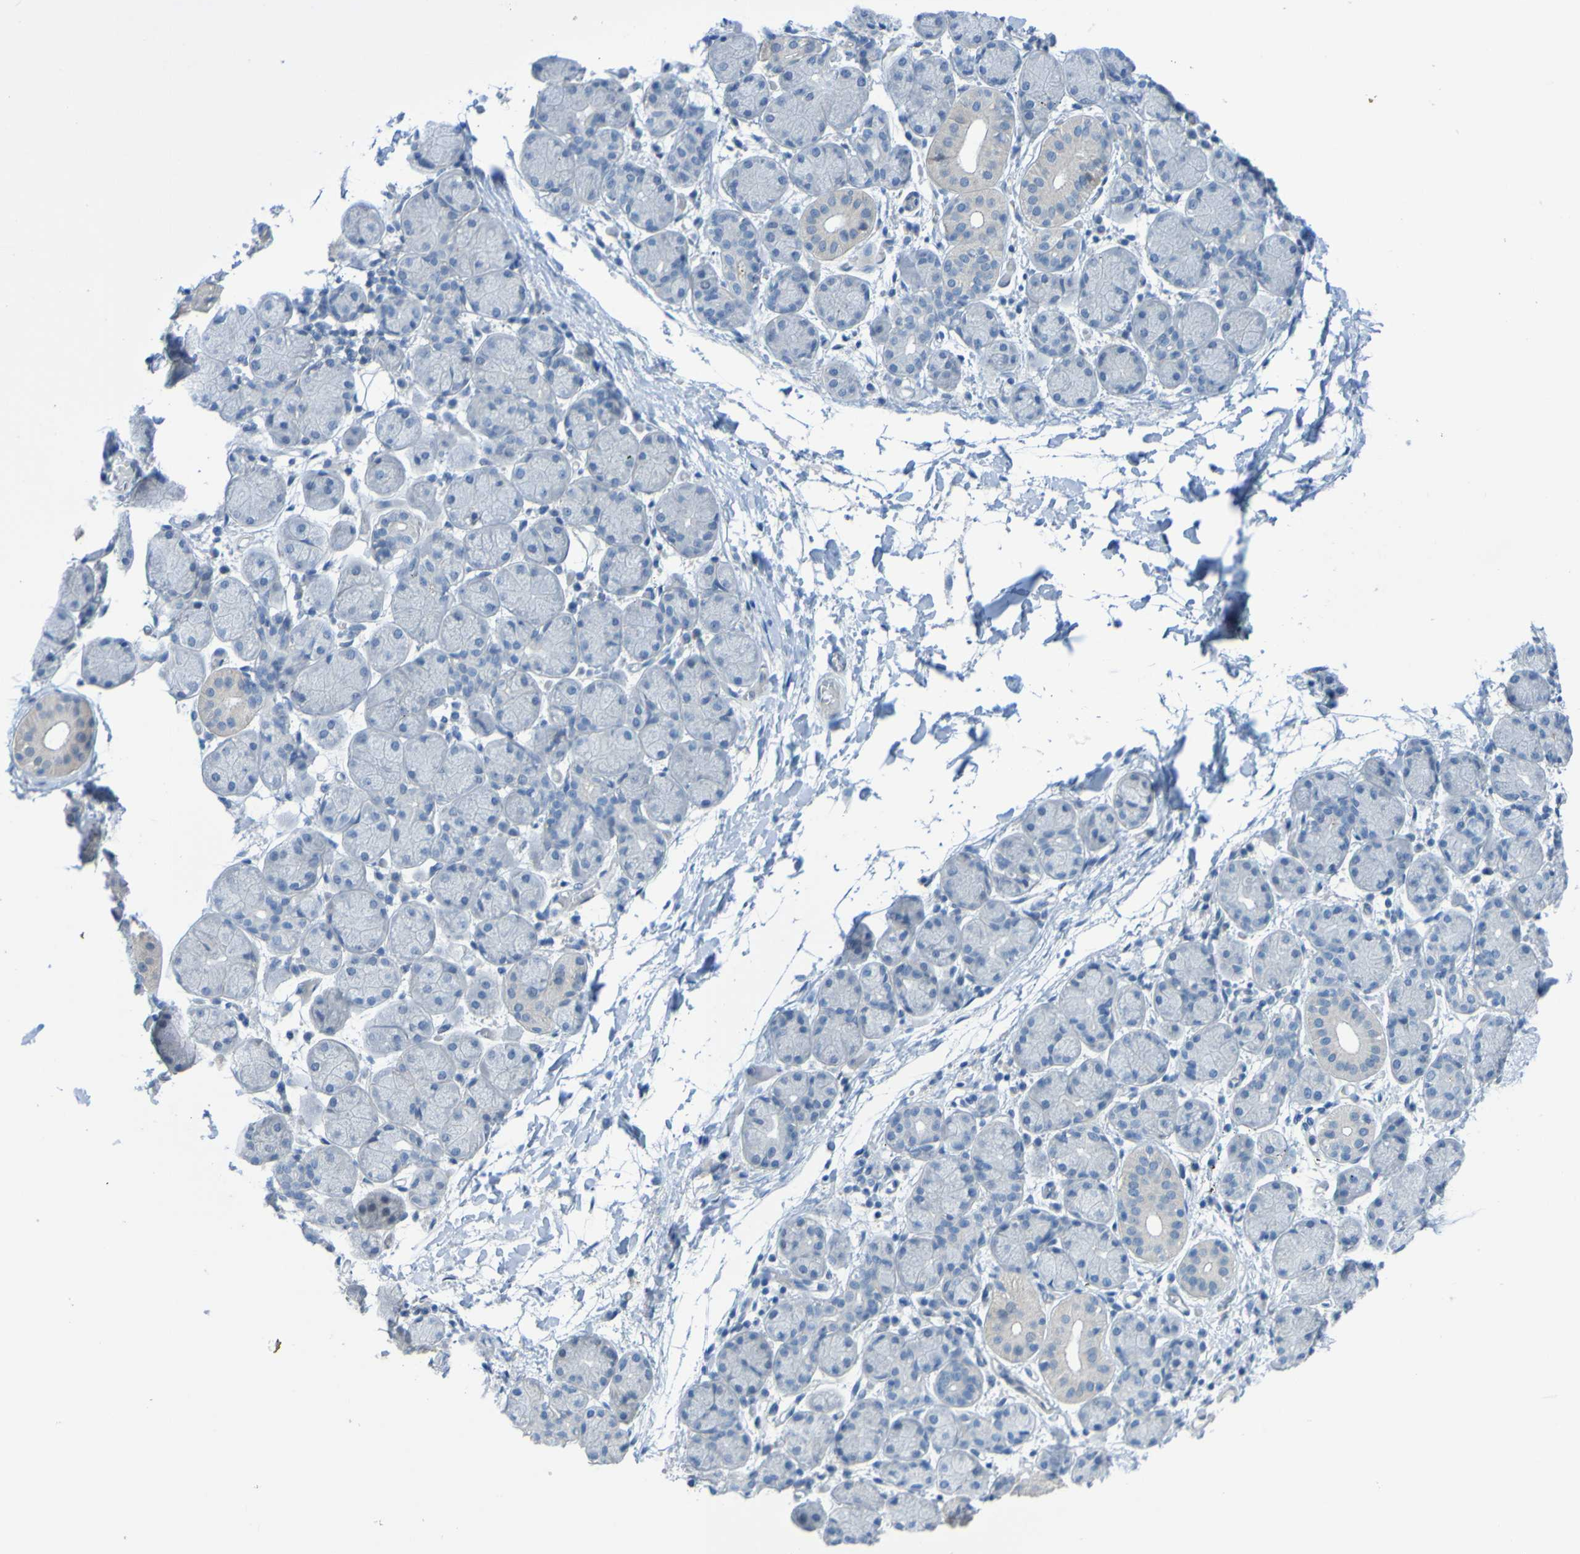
{"staining": {"intensity": "weak", "quantity": "<25%", "location": "cytoplasmic/membranous"}, "tissue": "salivary gland", "cell_type": "Glandular cells", "image_type": "normal", "snomed": [{"axis": "morphology", "description": "Normal tissue, NOS"}, {"axis": "topography", "description": "Salivary gland"}], "caption": "Protein analysis of unremarkable salivary gland reveals no significant staining in glandular cells. The staining is performed using DAB (3,3'-diaminobenzidine) brown chromogen with nuclei counter-stained in using hematoxylin.", "gene": "ACMSD", "patient": {"sex": "female", "age": 24}}